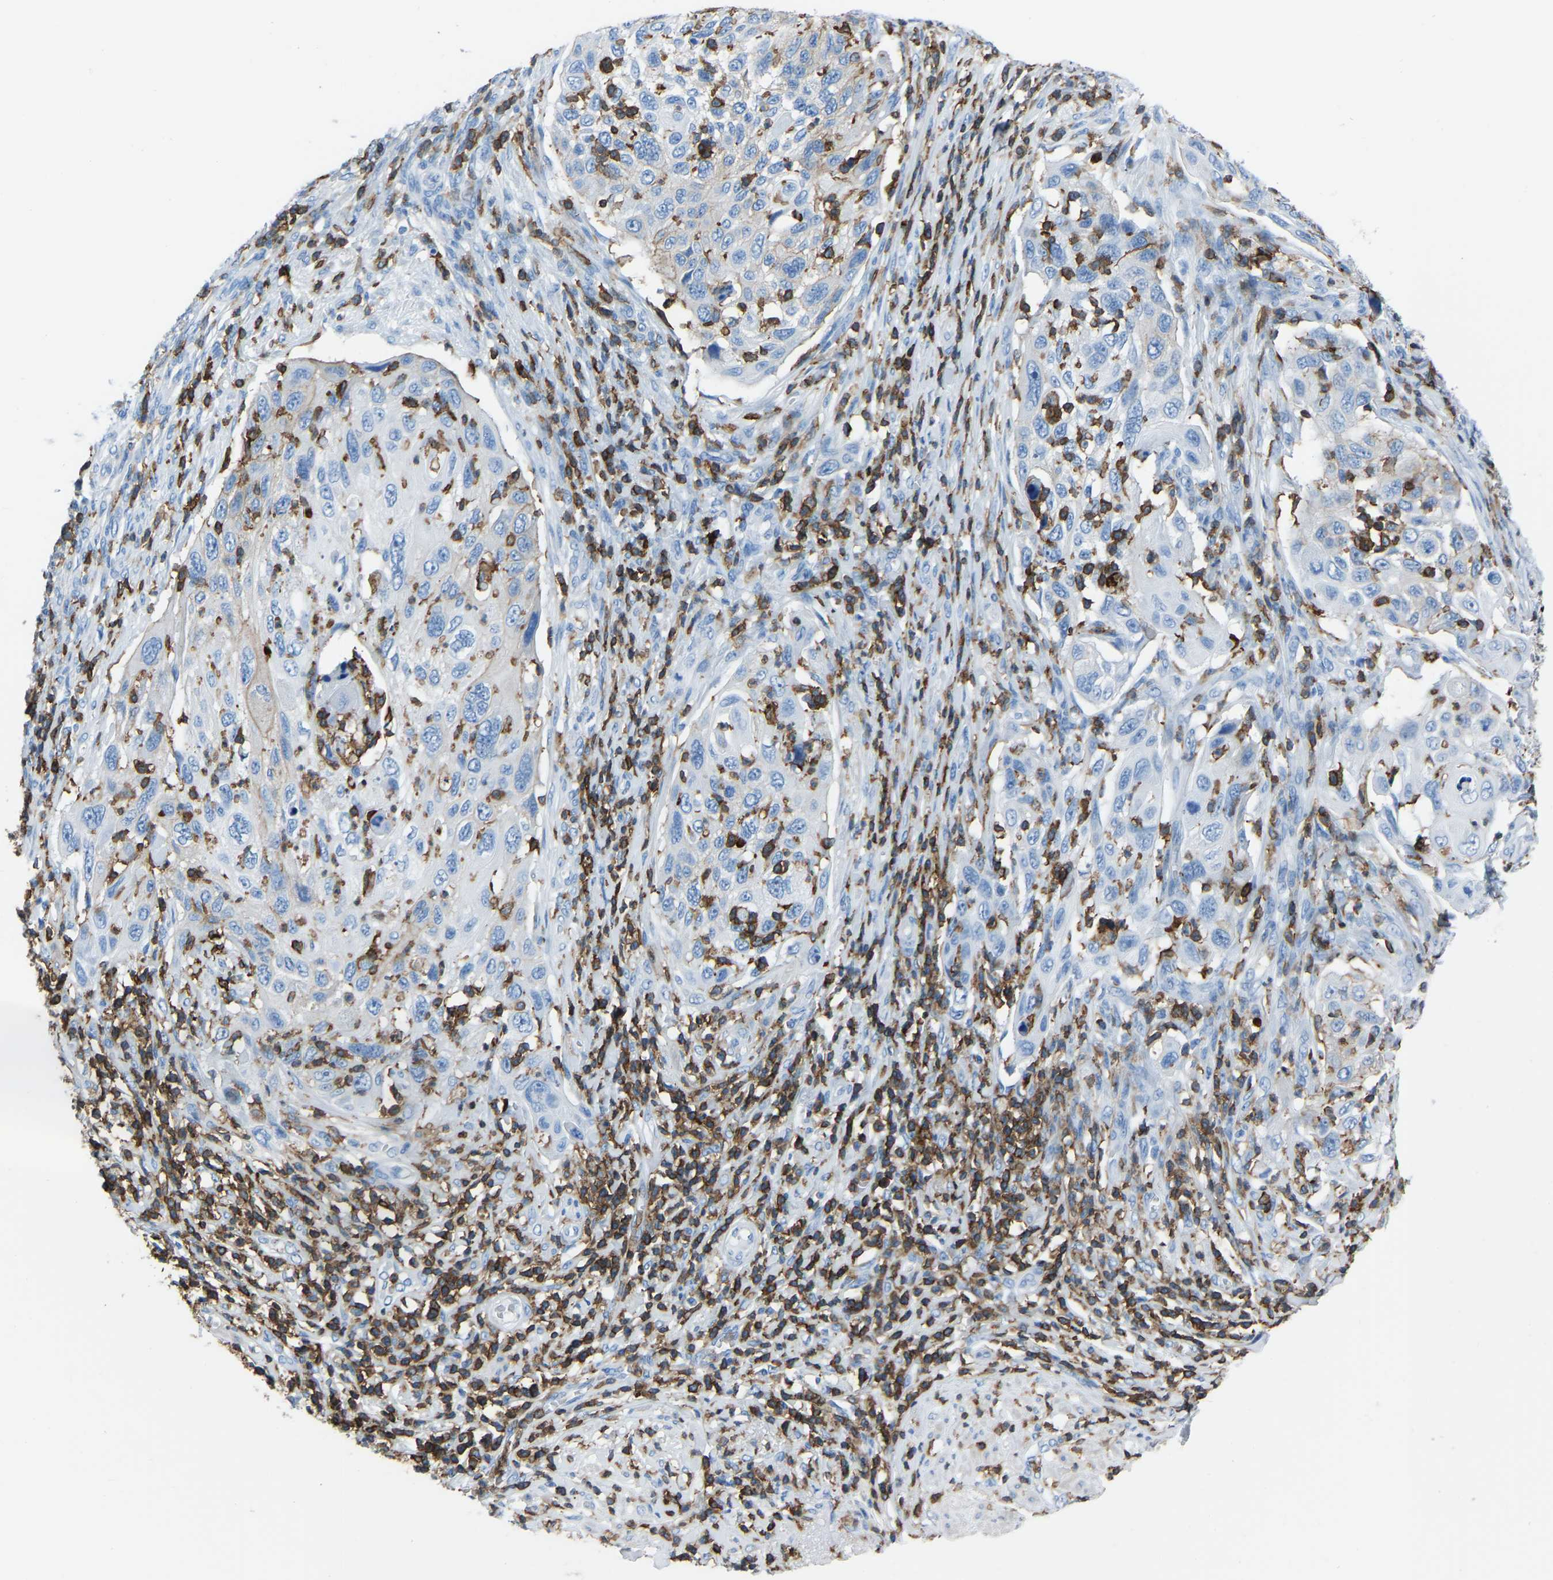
{"staining": {"intensity": "weak", "quantity": "<25%", "location": "cytoplasmic/membranous"}, "tissue": "cervical cancer", "cell_type": "Tumor cells", "image_type": "cancer", "snomed": [{"axis": "morphology", "description": "Squamous cell carcinoma, NOS"}, {"axis": "topography", "description": "Cervix"}], "caption": "Human cervical cancer stained for a protein using IHC exhibits no positivity in tumor cells.", "gene": "LSP1", "patient": {"sex": "female", "age": 70}}